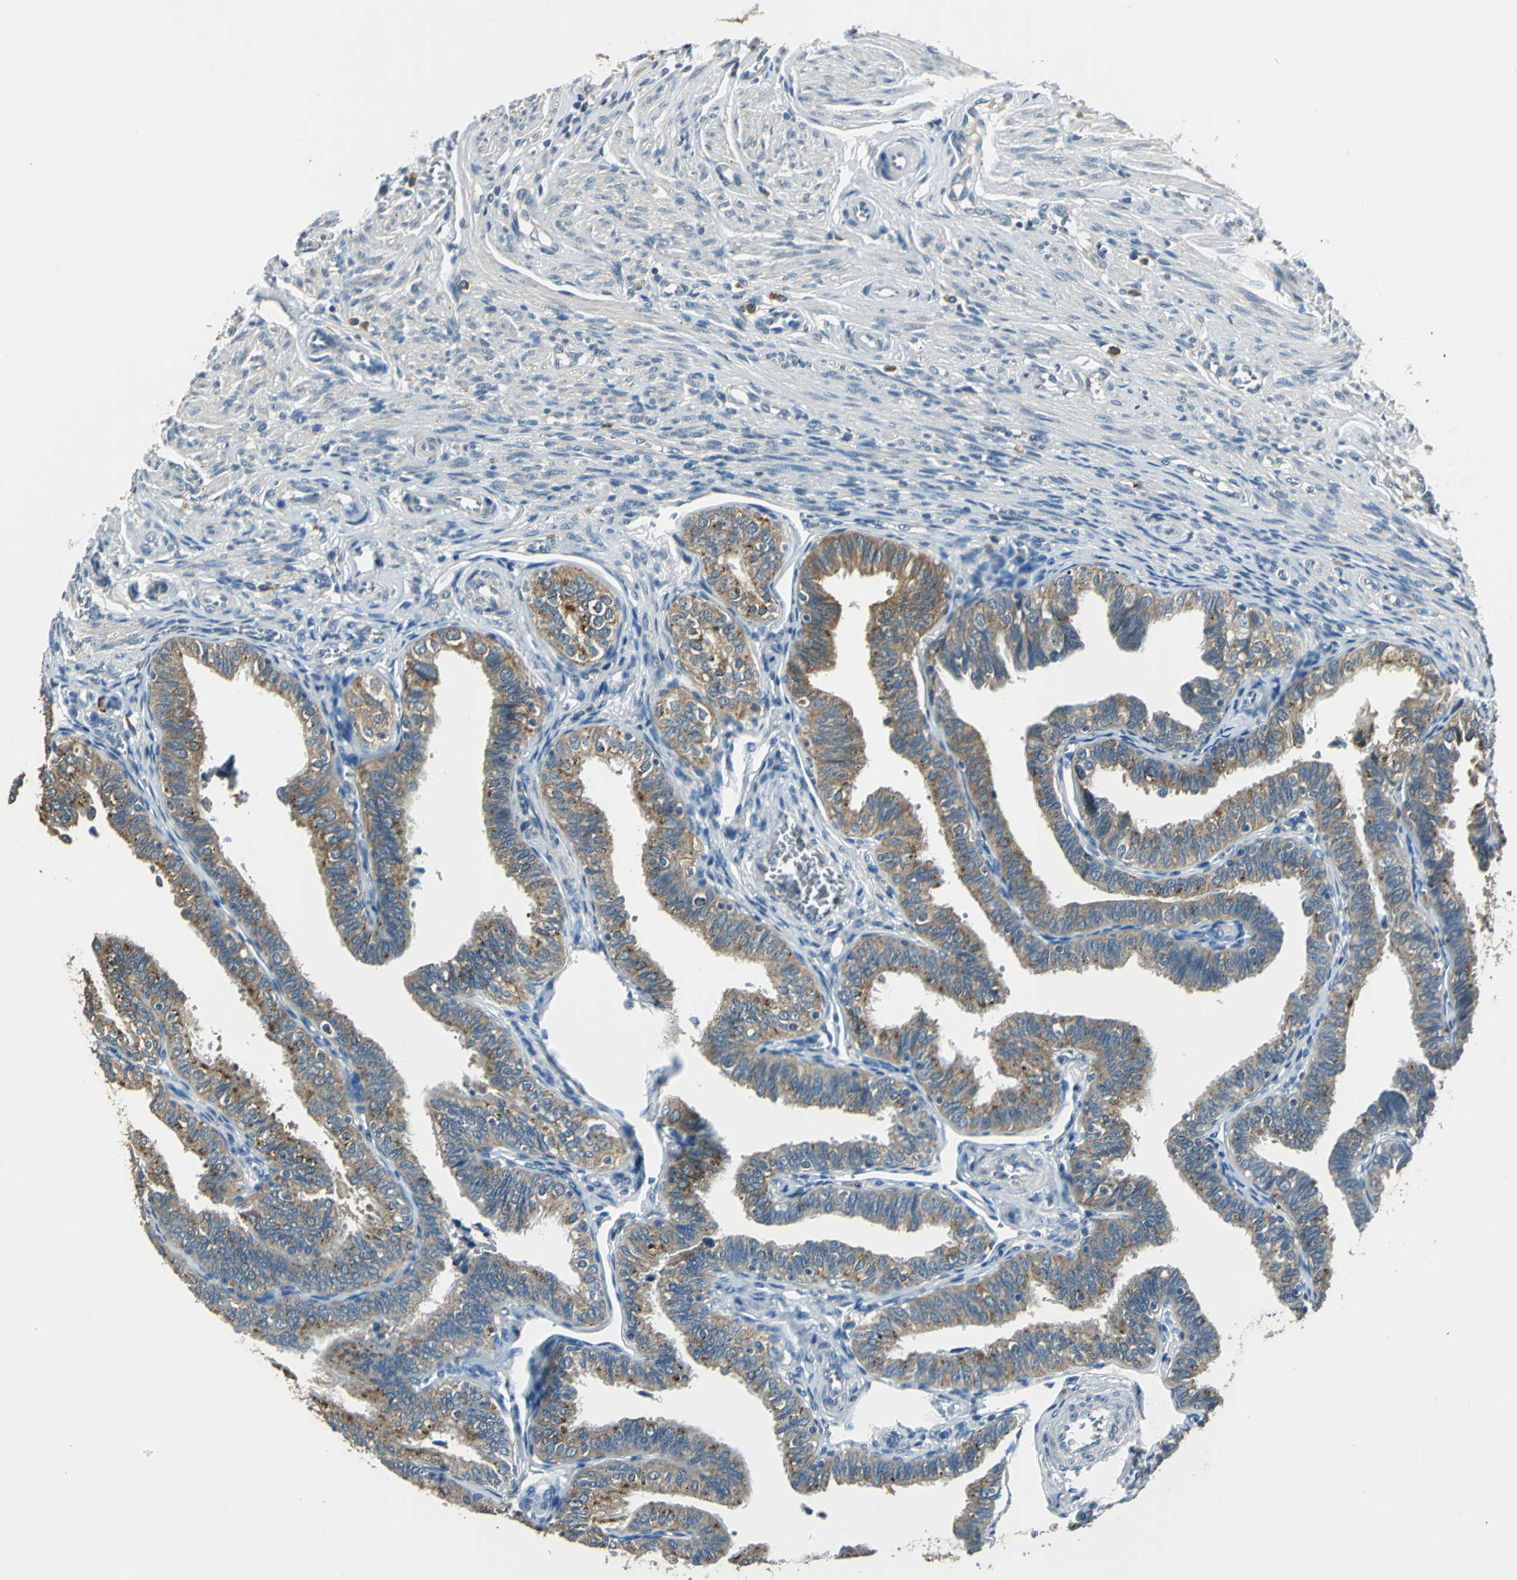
{"staining": {"intensity": "strong", "quantity": ">75%", "location": "cytoplasmic/membranous"}, "tissue": "fallopian tube", "cell_type": "Glandular cells", "image_type": "normal", "snomed": [{"axis": "morphology", "description": "Normal tissue, NOS"}, {"axis": "topography", "description": "Fallopian tube"}], "caption": "Strong cytoplasmic/membranous protein positivity is identified in approximately >75% of glandular cells in fallopian tube.", "gene": "NIT1", "patient": {"sex": "female", "age": 46}}